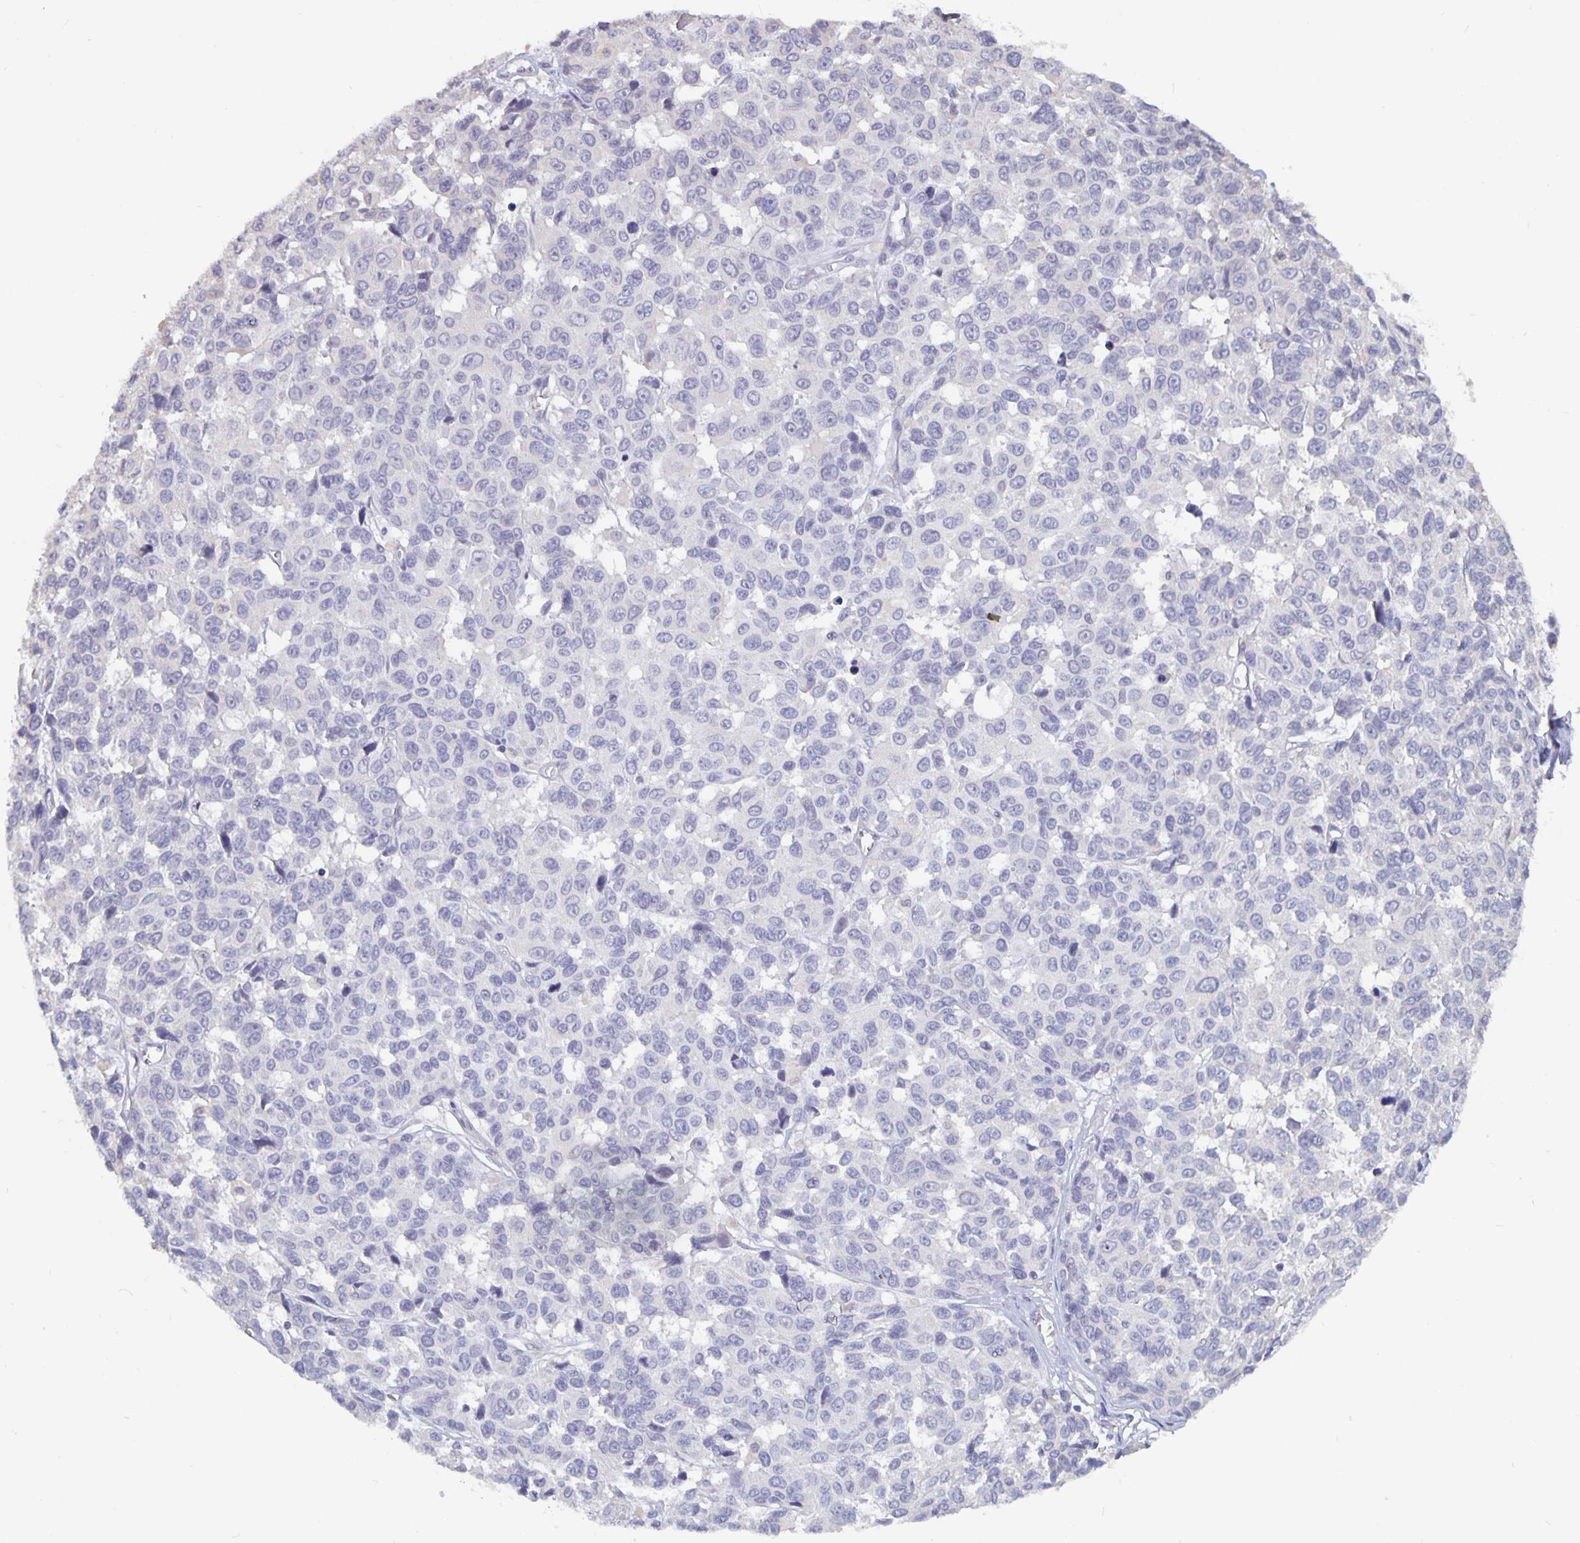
{"staining": {"intensity": "negative", "quantity": "none", "location": "none"}, "tissue": "melanoma", "cell_type": "Tumor cells", "image_type": "cancer", "snomed": [{"axis": "morphology", "description": "Malignant melanoma, NOS"}, {"axis": "topography", "description": "Skin"}], "caption": "A high-resolution histopathology image shows IHC staining of melanoma, which reveals no significant expression in tumor cells.", "gene": "PLCB3", "patient": {"sex": "female", "age": 66}}